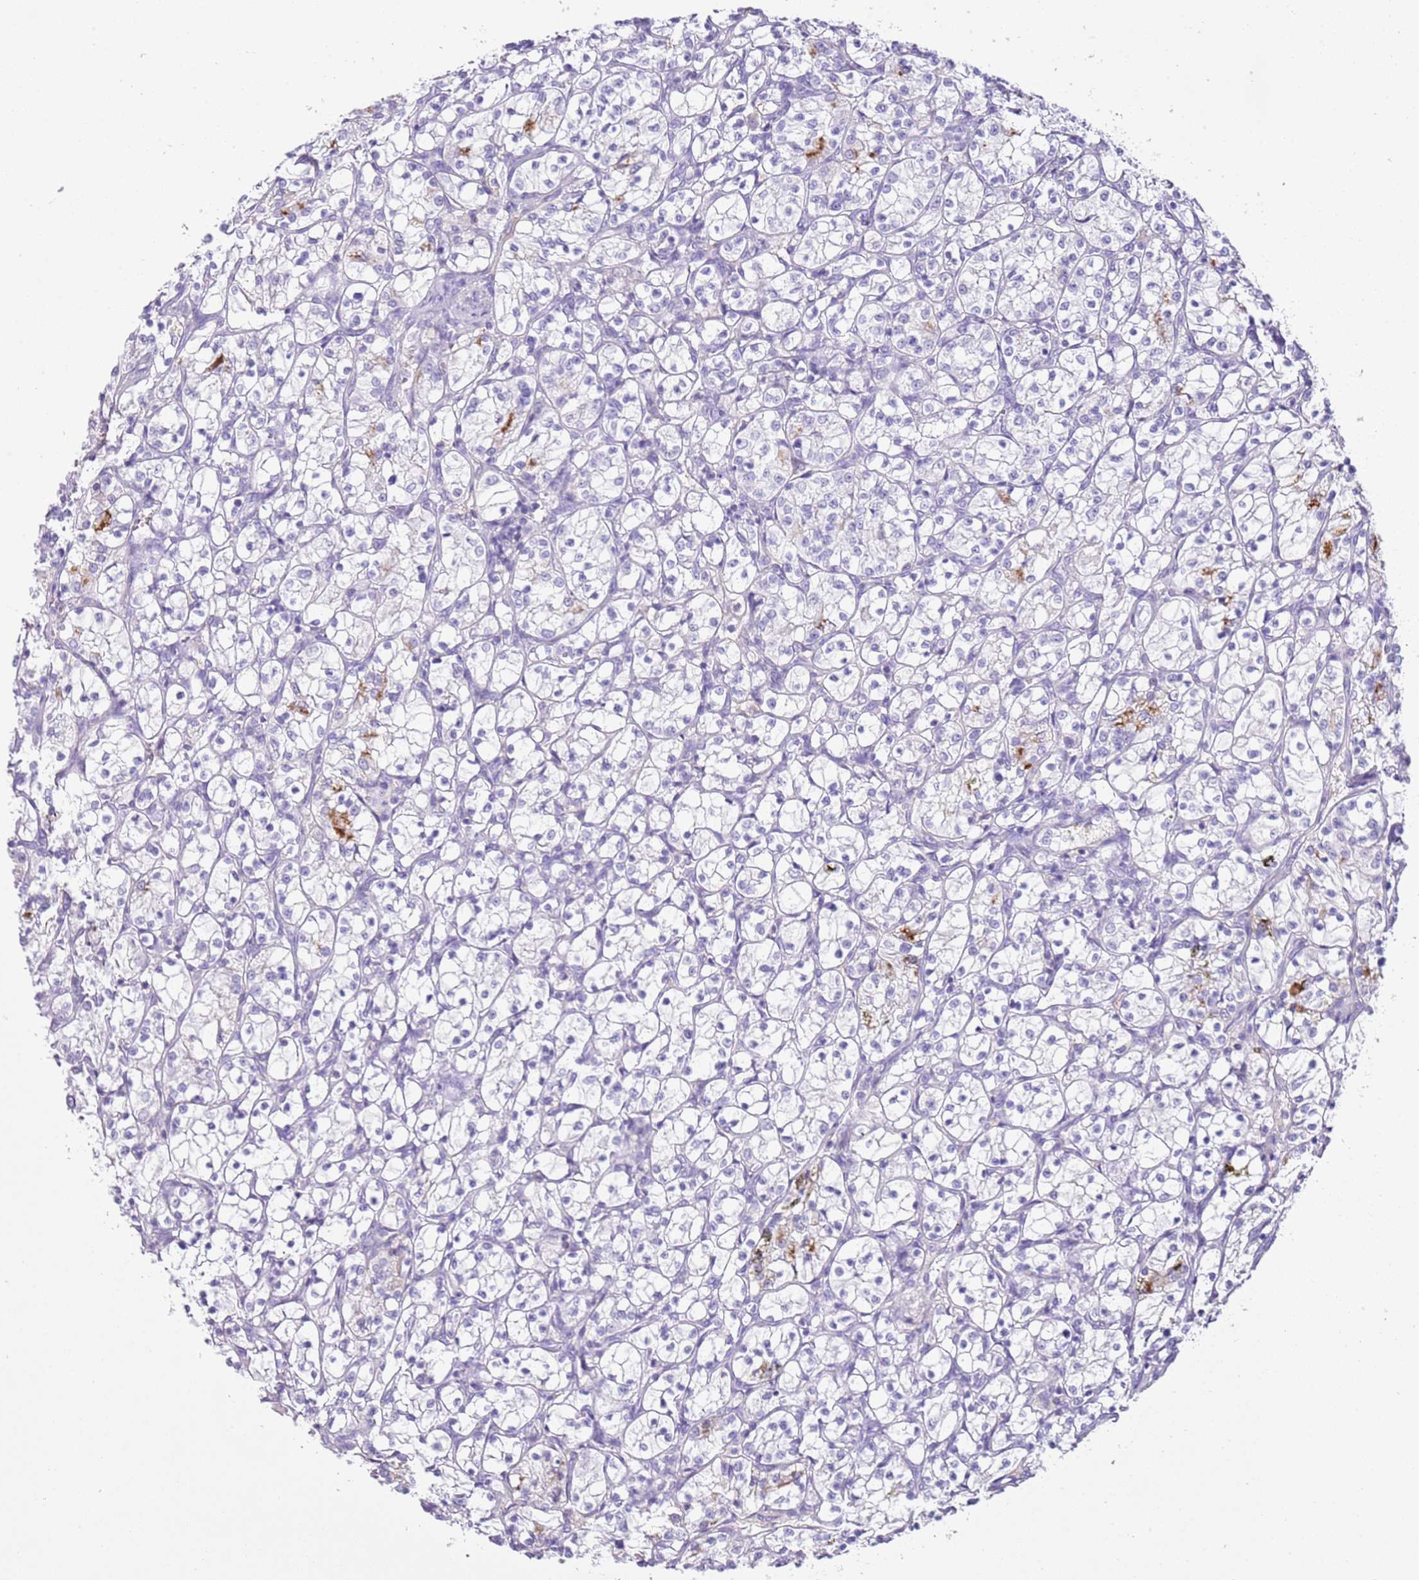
{"staining": {"intensity": "negative", "quantity": "none", "location": "none"}, "tissue": "renal cancer", "cell_type": "Tumor cells", "image_type": "cancer", "snomed": [{"axis": "morphology", "description": "Adenocarcinoma, NOS"}, {"axis": "topography", "description": "Kidney"}], "caption": "Tumor cells are negative for protein expression in human renal cancer (adenocarcinoma). The staining was performed using DAB to visualize the protein expression in brown, while the nuclei were stained in blue with hematoxylin (Magnification: 20x).", "gene": "IGKV3D-11", "patient": {"sex": "female", "age": 69}}